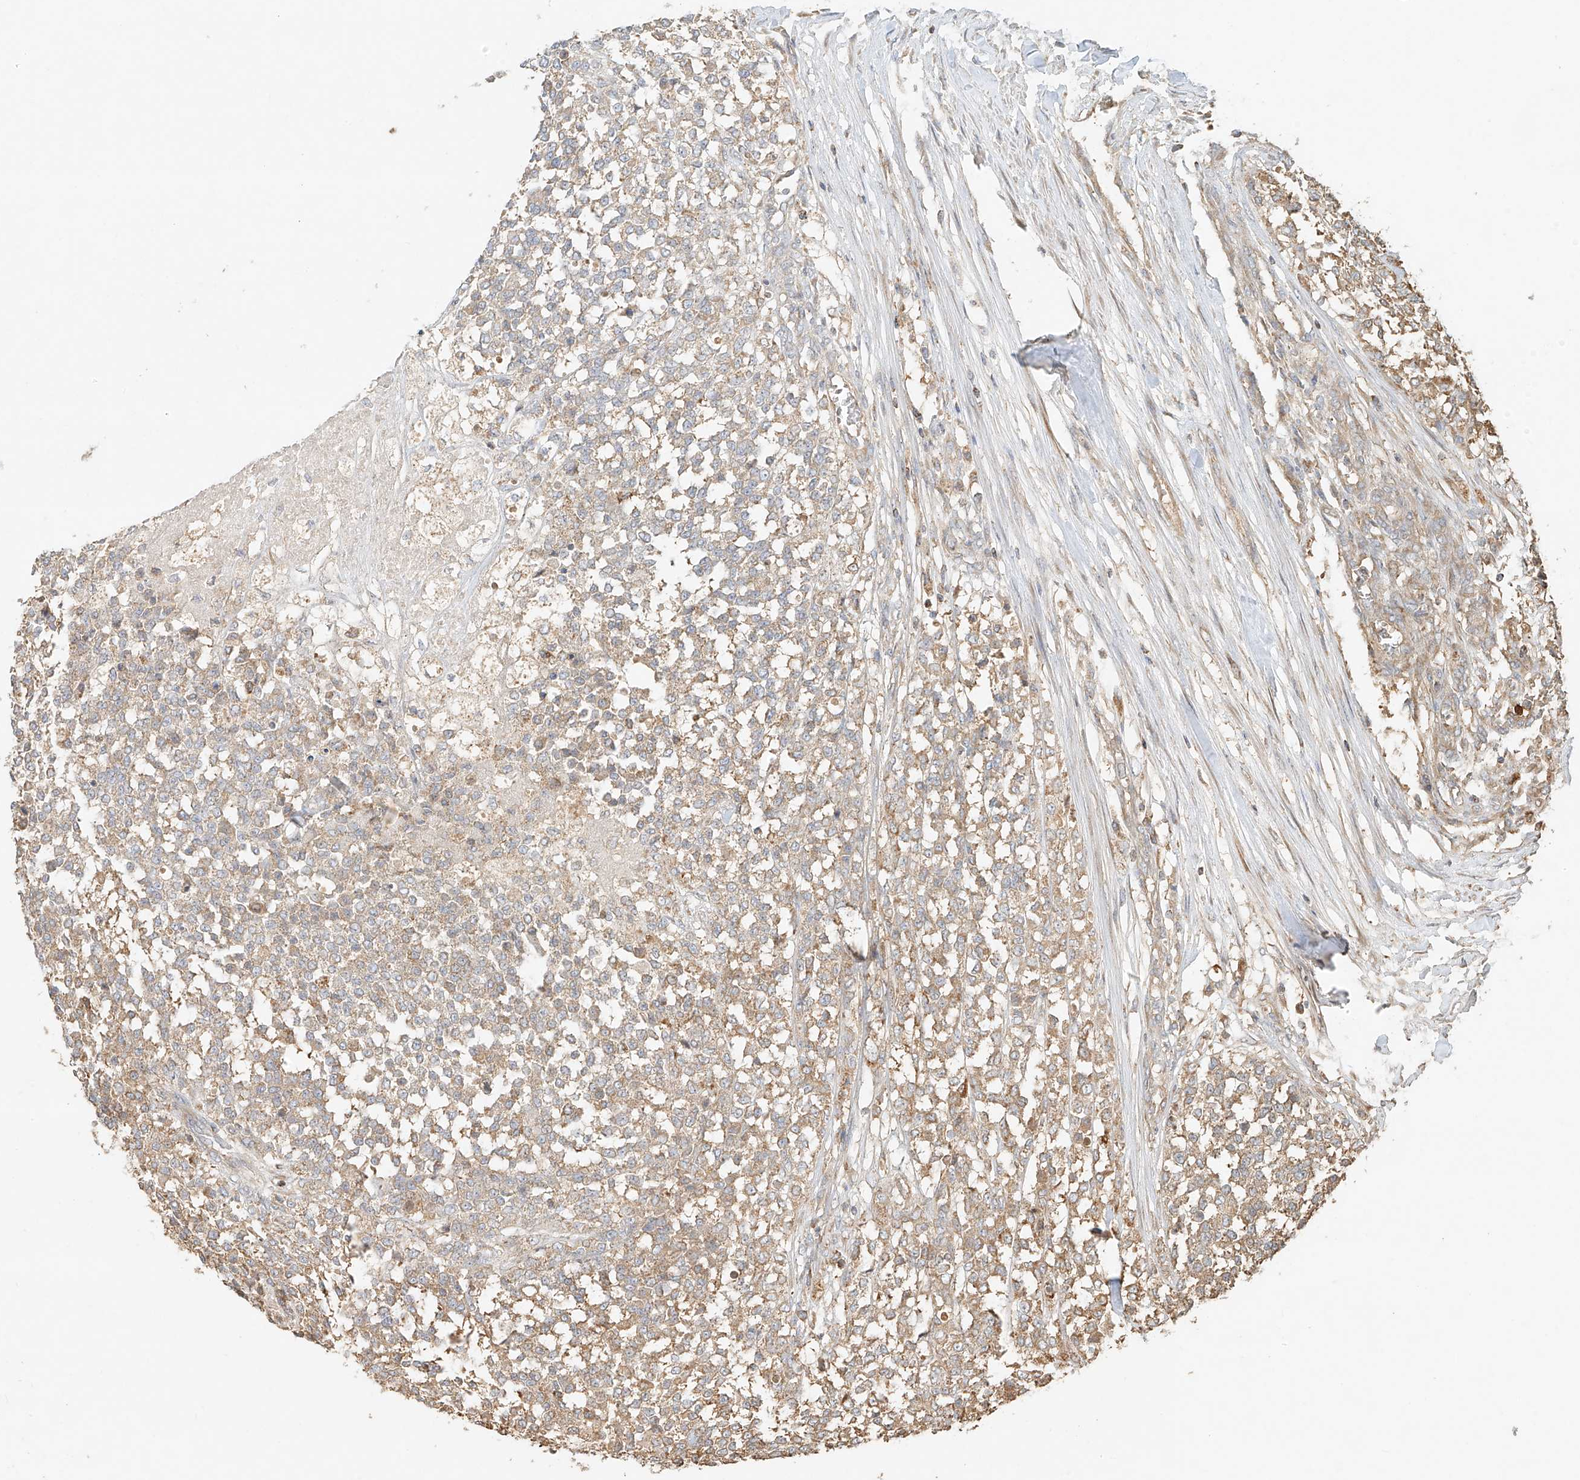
{"staining": {"intensity": "weak", "quantity": "25%-75%", "location": "cytoplasmic/membranous"}, "tissue": "testis cancer", "cell_type": "Tumor cells", "image_type": "cancer", "snomed": [{"axis": "morphology", "description": "Seminoma, NOS"}, {"axis": "topography", "description": "Testis"}], "caption": "Approximately 25%-75% of tumor cells in seminoma (testis) display weak cytoplasmic/membranous protein positivity as visualized by brown immunohistochemical staining.", "gene": "EFNB1", "patient": {"sex": "male", "age": 59}}